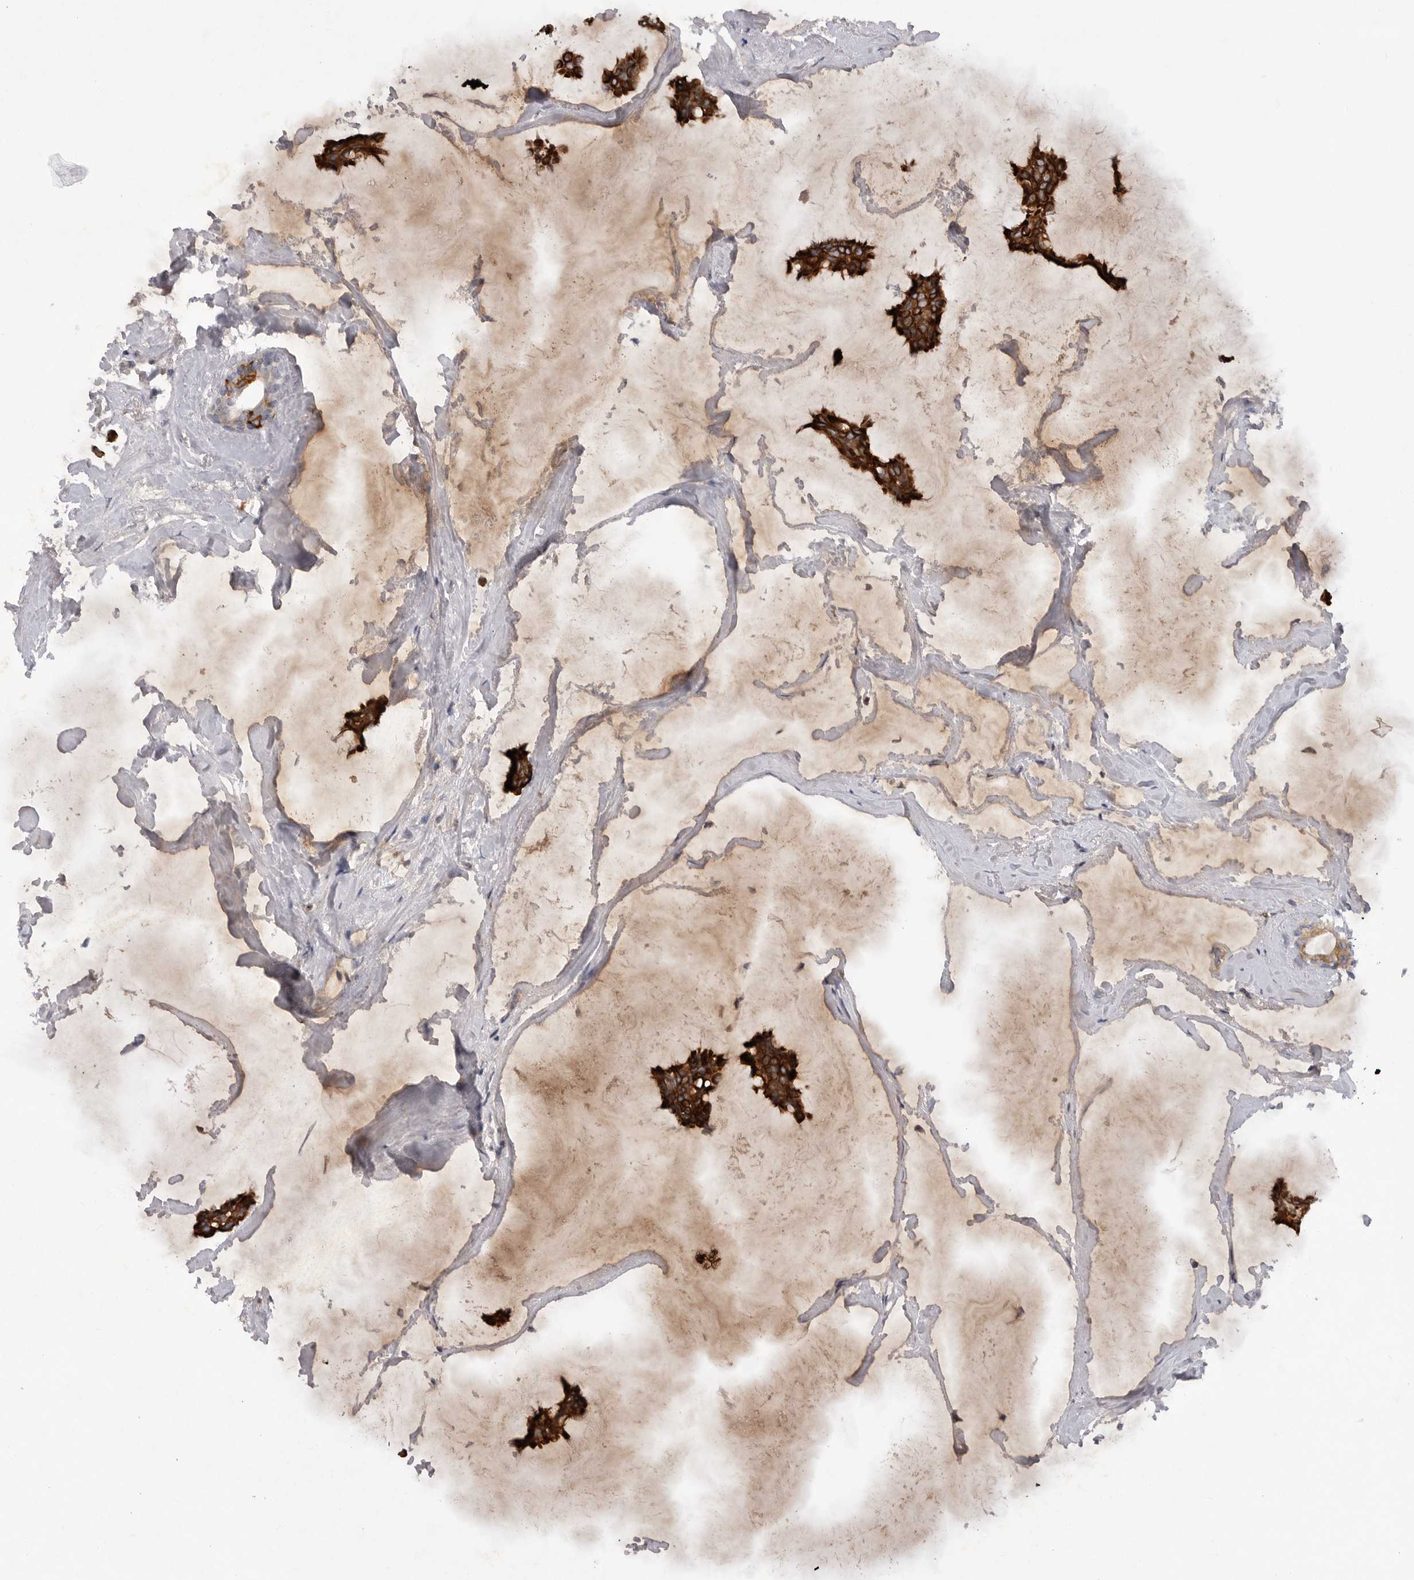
{"staining": {"intensity": "strong", "quantity": ">75%", "location": "cytoplasmic/membranous"}, "tissue": "breast cancer", "cell_type": "Tumor cells", "image_type": "cancer", "snomed": [{"axis": "morphology", "description": "Duct carcinoma"}, {"axis": "topography", "description": "Breast"}], "caption": "DAB immunohistochemical staining of human breast cancer (infiltrating ductal carcinoma) exhibits strong cytoplasmic/membranous protein staining in approximately >75% of tumor cells. (Brightfield microscopy of DAB IHC at high magnification).", "gene": "DHDDS", "patient": {"sex": "female", "age": 93}}